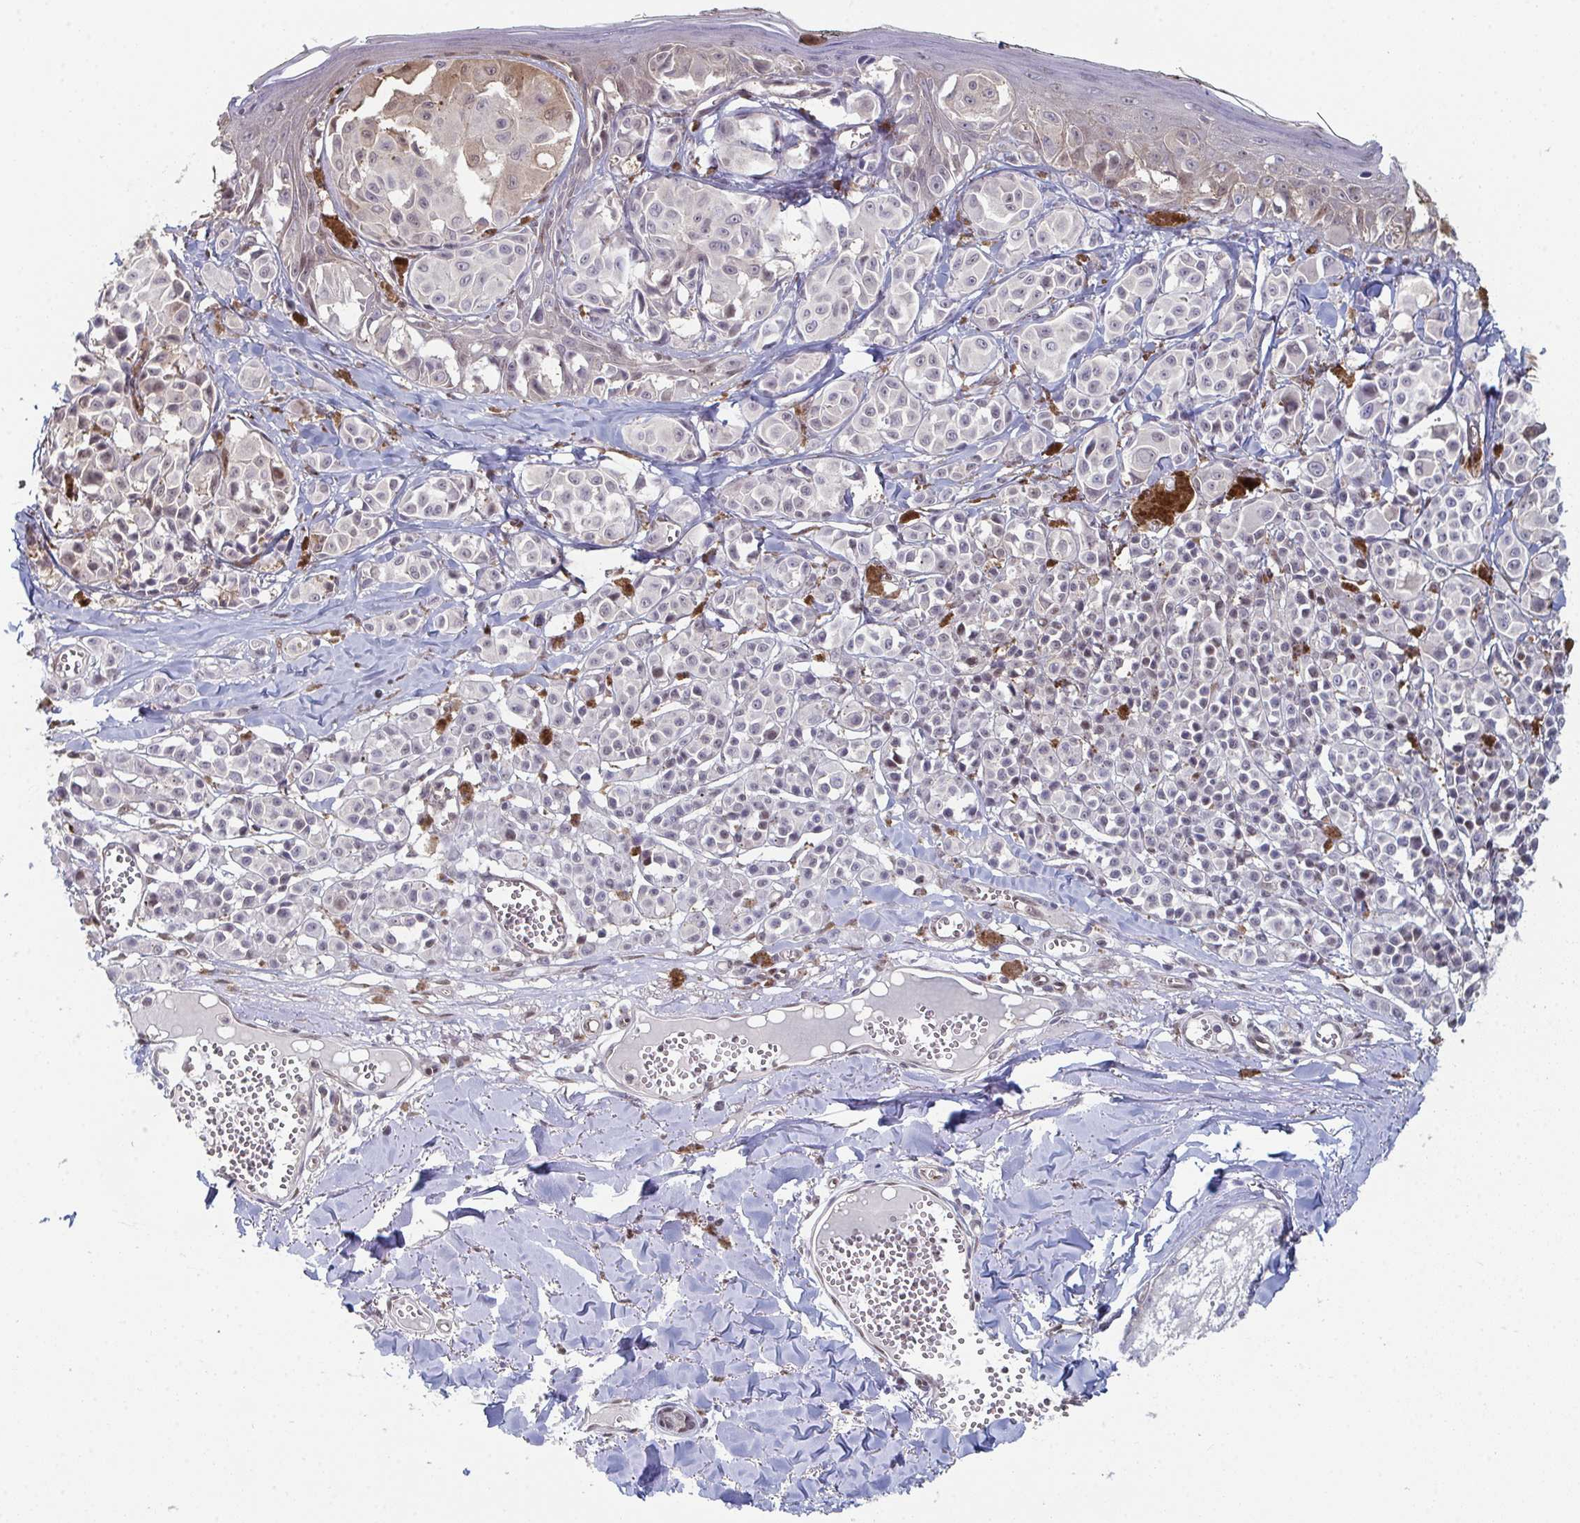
{"staining": {"intensity": "negative", "quantity": "none", "location": "none"}, "tissue": "melanoma", "cell_type": "Tumor cells", "image_type": "cancer", "snomed": [{"axis": "morphology", "description": "Malignant melanoma, NOS"}, {"axis": "topography", "description": "Skin"}], "caption": "A photomicrograph of human malignant melanoma is negative for staining in tumor cells.", "gene": "ACD", "patient": {"sex": "female", "age": 43}}